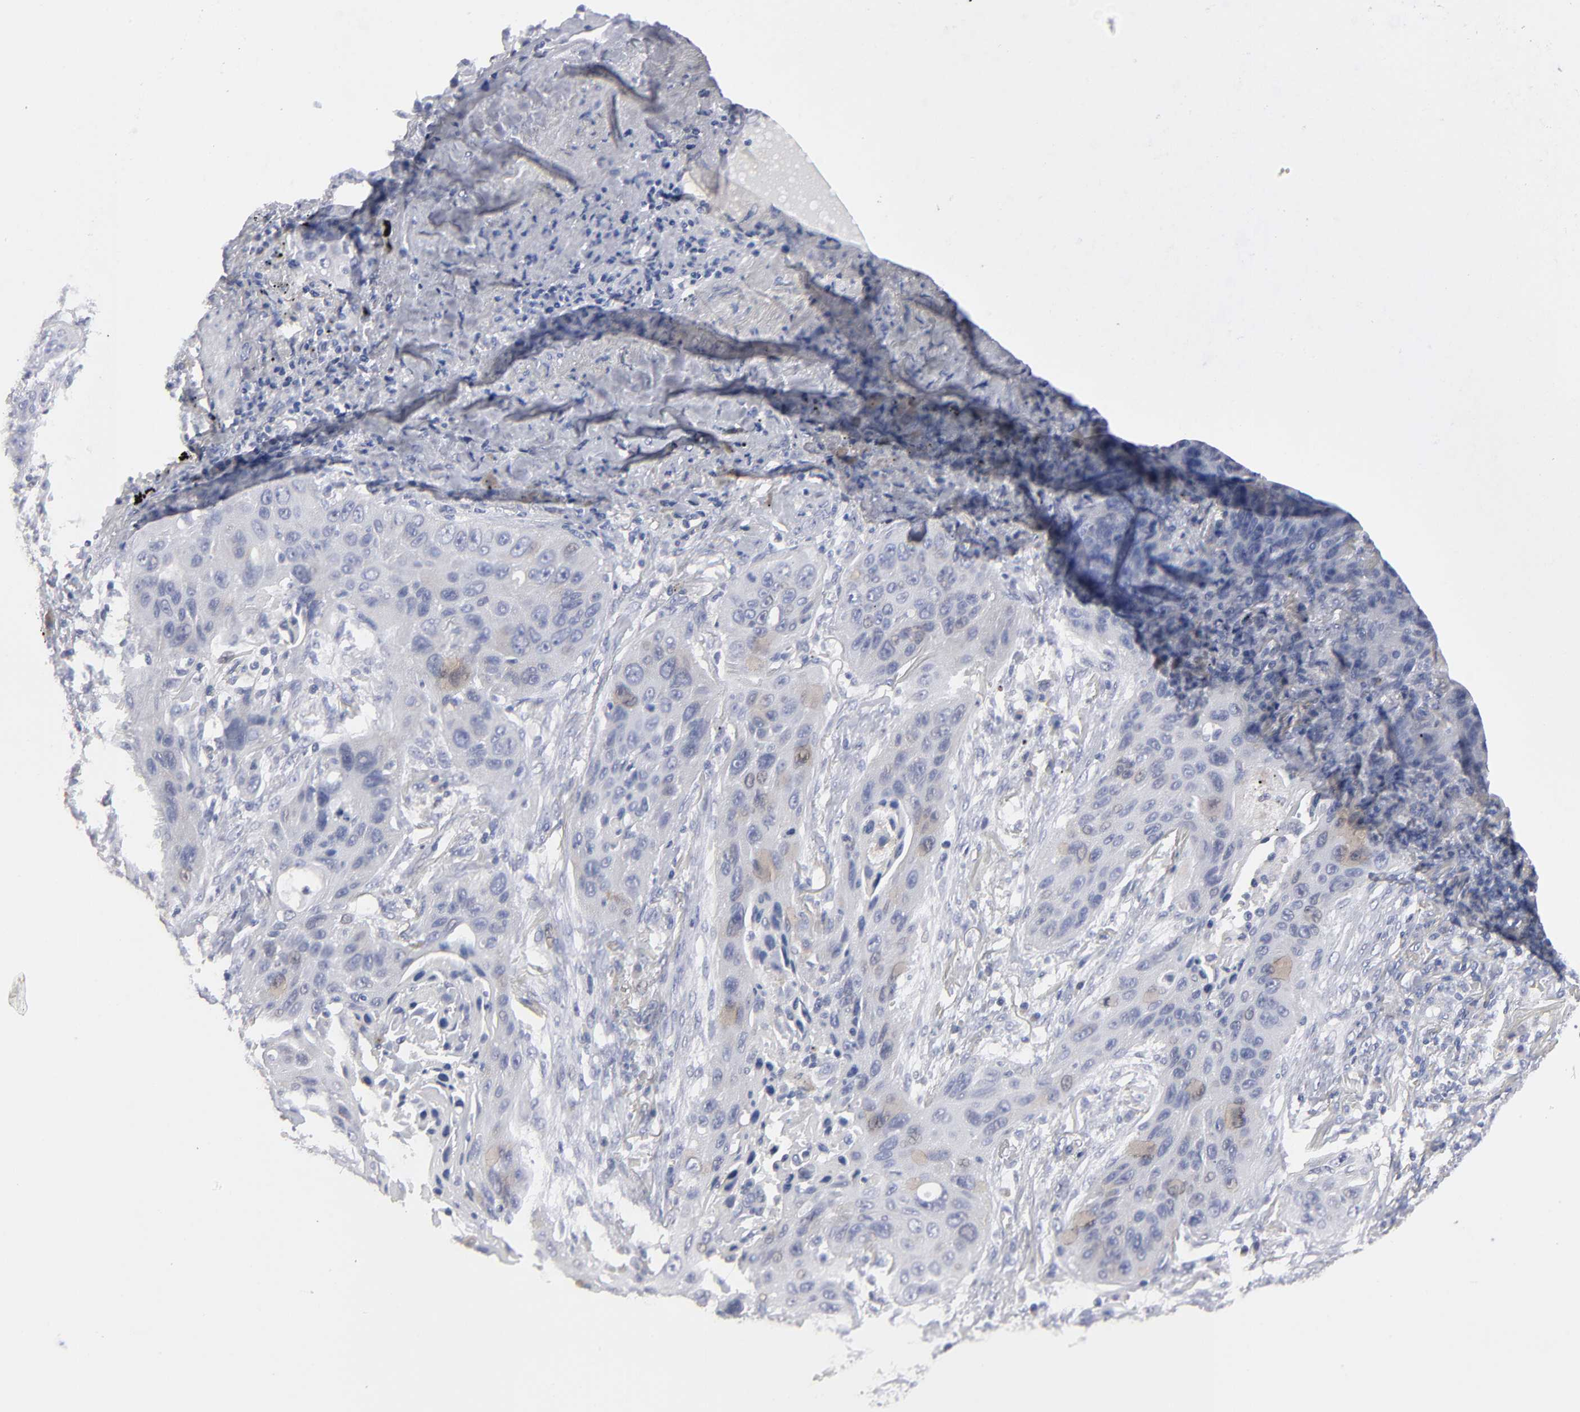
{"staining": {"intensity": "weak", "quantity": "<25%", "location": "cytoplasmic/membranous"}, "tissue": "lung cancer", "cell_type": "Tumor cells", "image_type": "cancer", "snomed": [{"axis": "morphology", "description": "Squamous cell carcinoma, NOS"}, {"axis": "topography", "description": "Lung"}], "caption": "Human lung squamous cell carcinoma stained for a protein using immunohistochemistry (IHC) exhibits no positivity in tumor cells.", "gene": "CCDC80", "patient": {"sex": "female", "age": 67}}